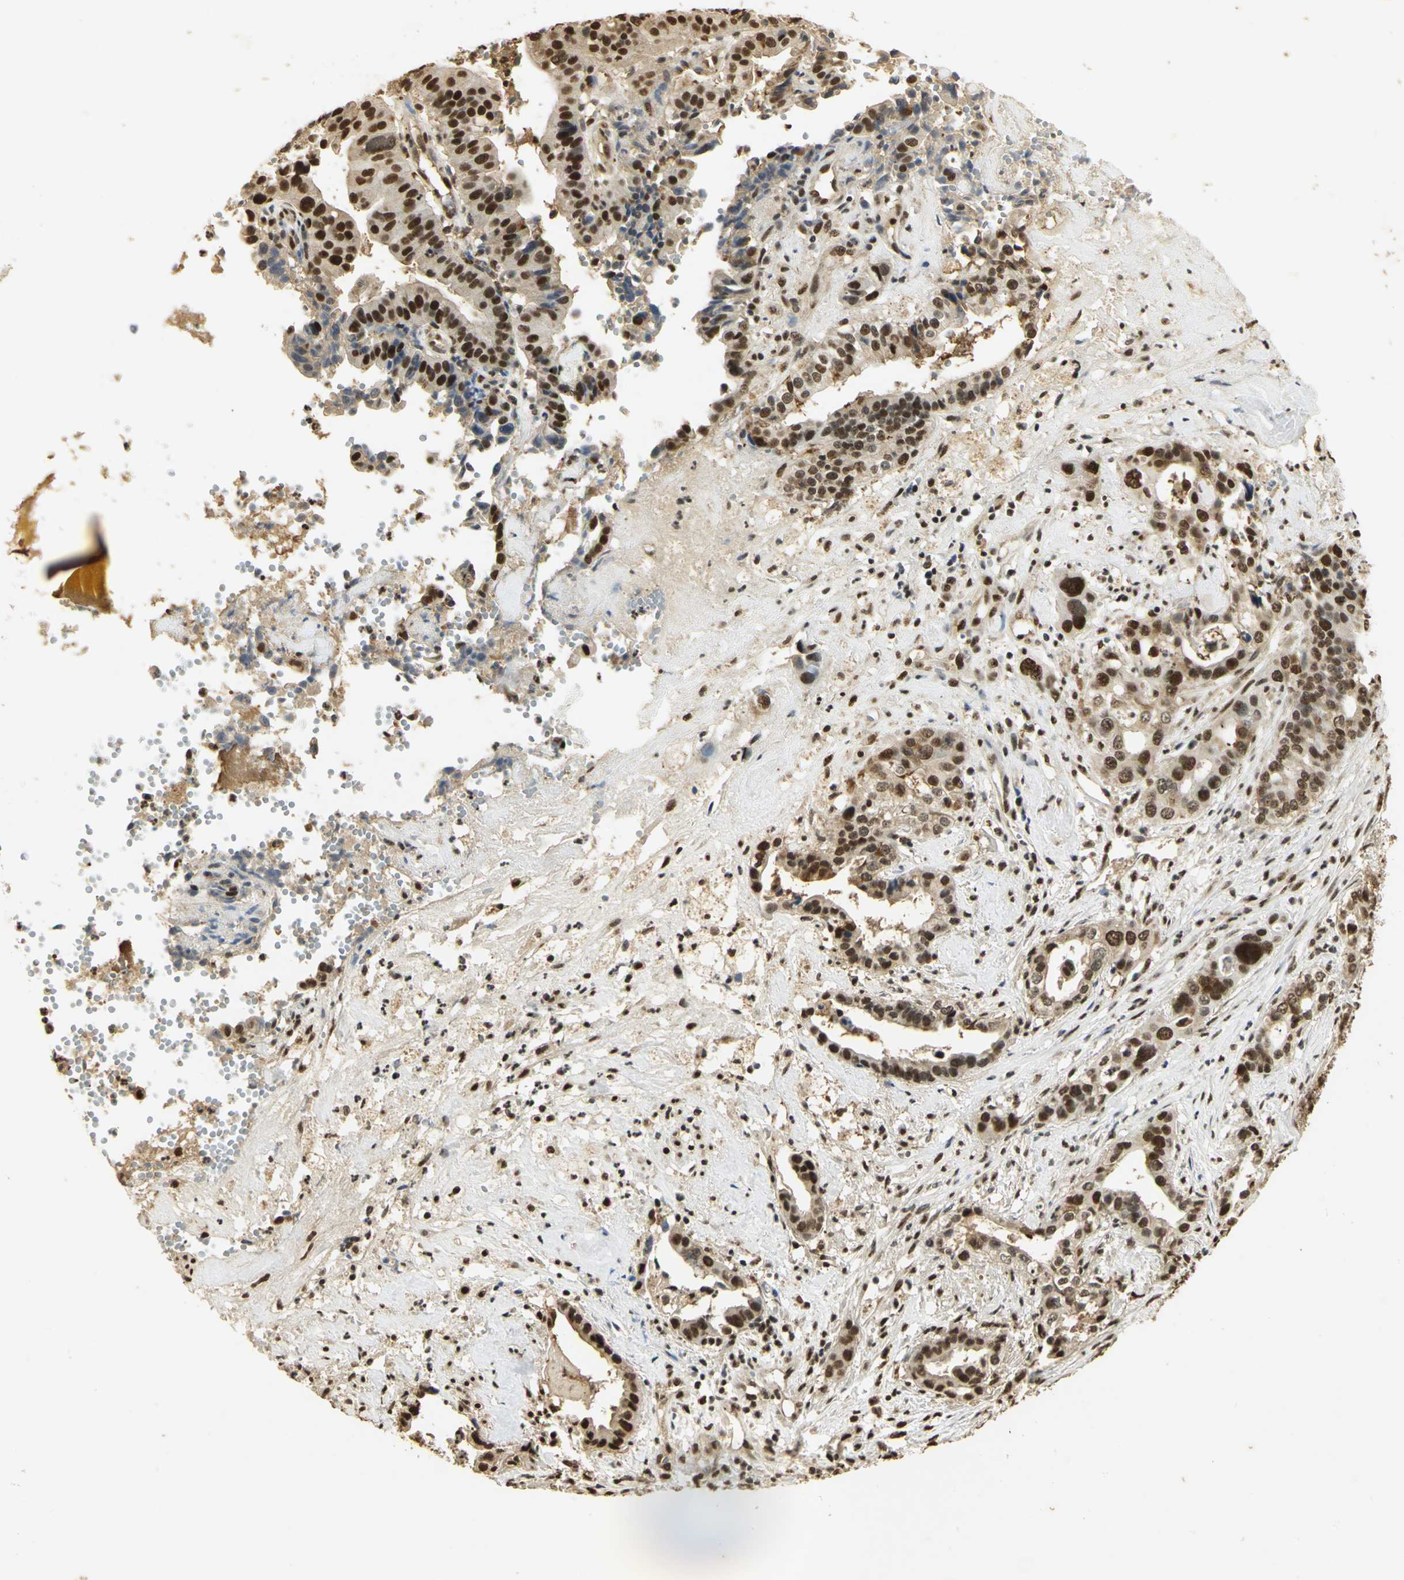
{"staining": {"intensity": "strong", "quantity": "25%-75%", "location": "cytoplasmic/membranous,nuclear"}, "tissue": "liver cancer", "cell_type": "Tumor cells", "image_type": "cancer", "snomed": [{"axis": "morphology", "description": "Cholangiocarcinoma"}, {"axis": "topography", "description": "Liver"}], "caption": "Liver cholangiocarcinoma tissue displays strong cytoplasmic/membranous and nuclear positivity in approximately 25%-75% of tumor cells", "gene": "SET", "patient": {"sex": "female", "age": 61}}